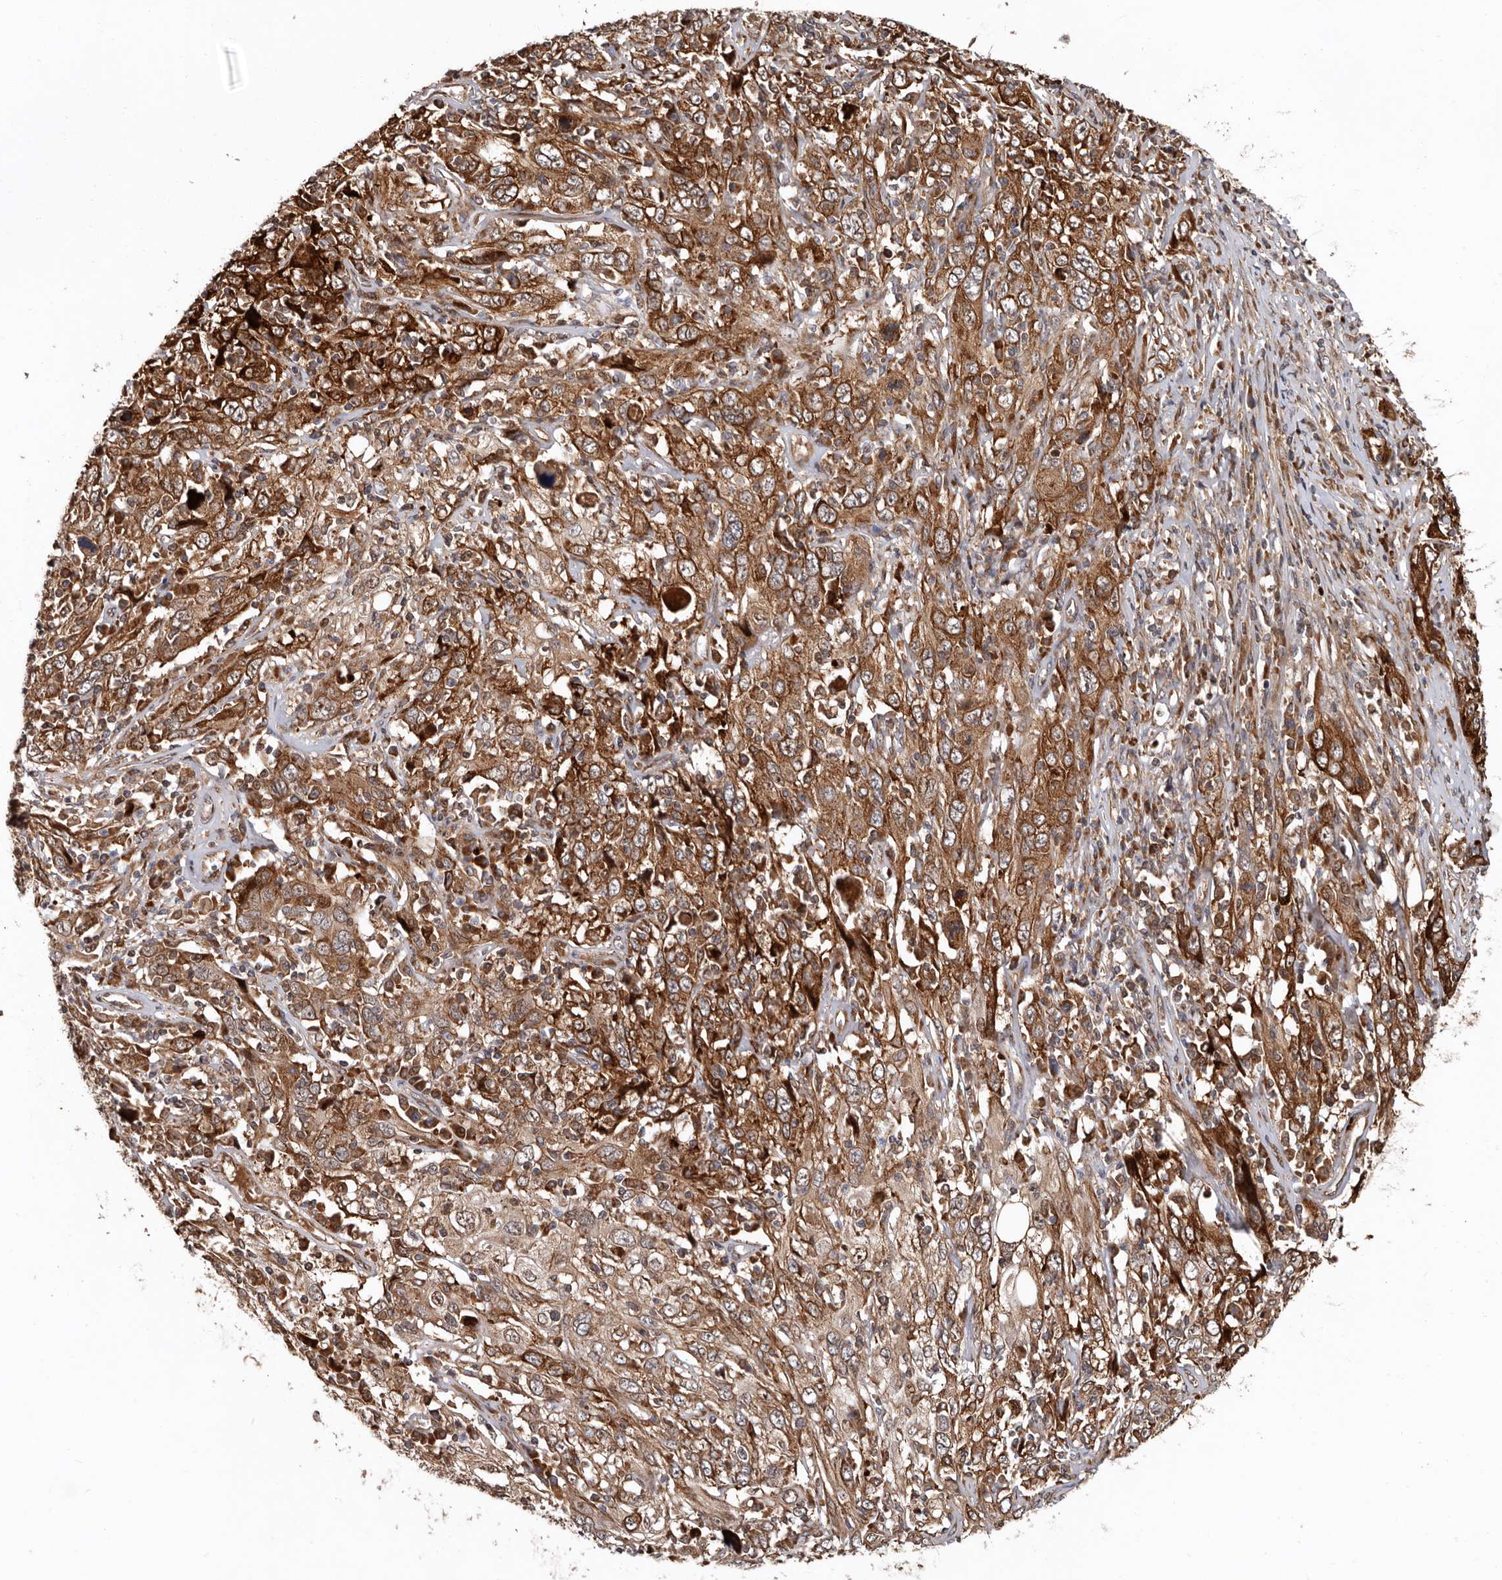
{"staining": {"intensity": "moderate", "quantity": ">75%", "location": "cytoplasmic/membranous"}, "tissue": "cervical cancer", "cell_type": "Tumor cells", "image_type": "cancer", "snomed": [{"axis": "morphology", "description": "Squamous cell carcinoma, NOS"}, {"axis": "topography", "description": "Cervix"}], "caption": "IHC (DAB) staining of cervical cancer demonstrates moderate cytoplasmic/membranous protein expression in approximately >75% of tumor cells.", "gene": "WEE2", "patient": {"sex": "female", "age": 46}}